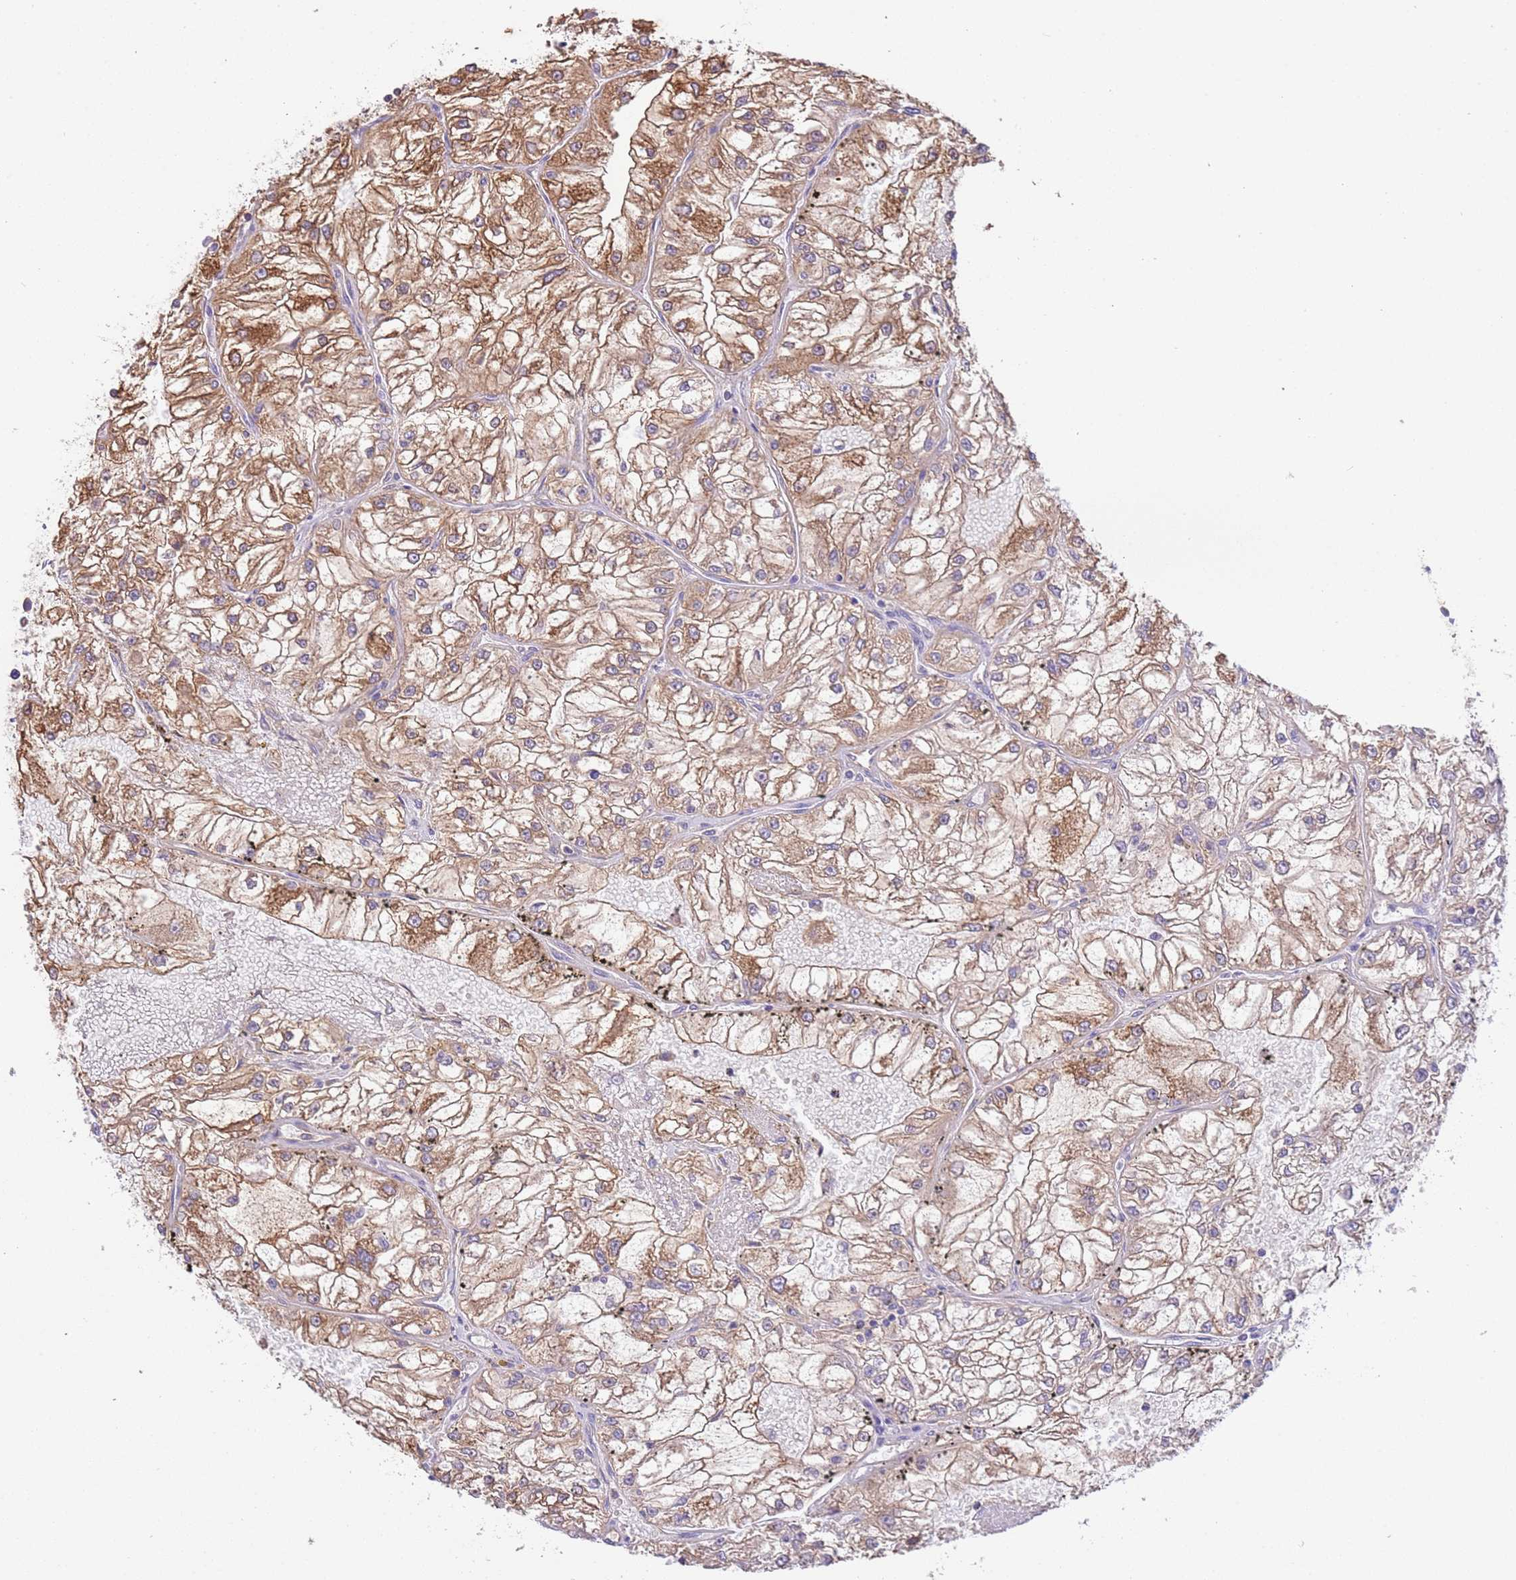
{"staining": {"intensity": "moderate", "quantity": ">75%", "location": "cytoplasmic/membranous"}, "tissue": "renal cancer", "cell_type": "Tumor cells", "image_type": "cancer", "snomed": [{"axis": "morphology", "description": "Adenocarcinoma, NOS"}, {"axis": "topography", "description": "Kidney"}], "caption": "Tumor cells show moderate cytoplasmic/membranous expression in about >75% of cells in renal cancer. (DAB (3,3'-diaminobenzidine) = brown stain, brightfield microscopy at high magnification).", "gene": "NAALADL1", "patient": {"sex": "female", "age": 72}}